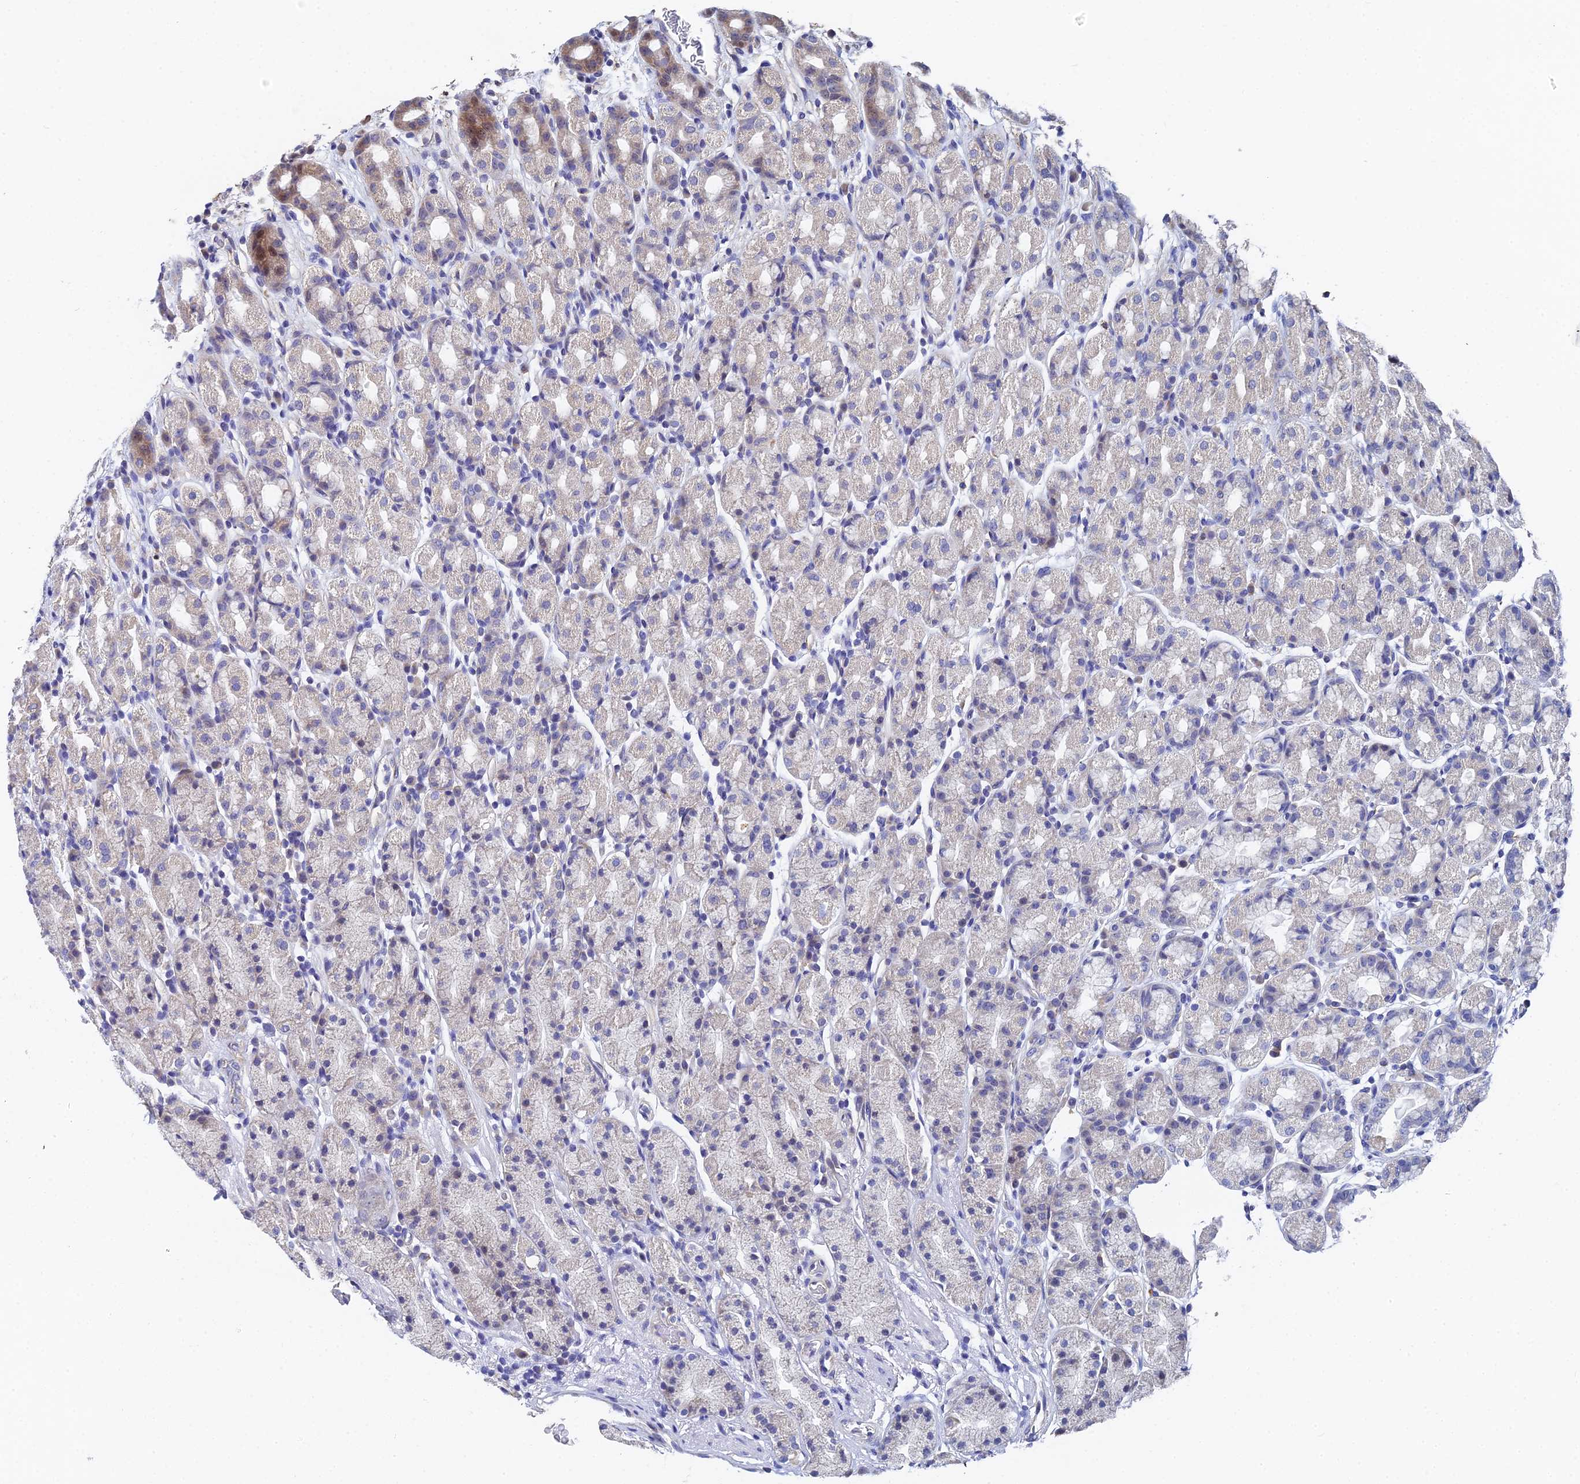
{"staining": {"intensity": "moderate", "quantity": "<25%", "location": "cytoplasmic/membranous,nuclear"}, "tissue": "stomach", "cell_type": "Glandular cells", "image_type": "normal", "snomed": [{"axis": "morphology", "description": "Normal tissue, NOS"}, {"axis": "topography", "description": "Stomach, upper"}, {"axis": "topography", "description": "Stomach, lower"}, {"axis": "topography", "description": "Small intestine"}], "caption": "Protein expression analysis of normal stomach demonstrates moderate cytoplasmic/membranous,nuclear expression in approximately <25% of glandular cells.", "gene": "ENSG00000268674", "patient": {"sex": "male", "age": 68}}